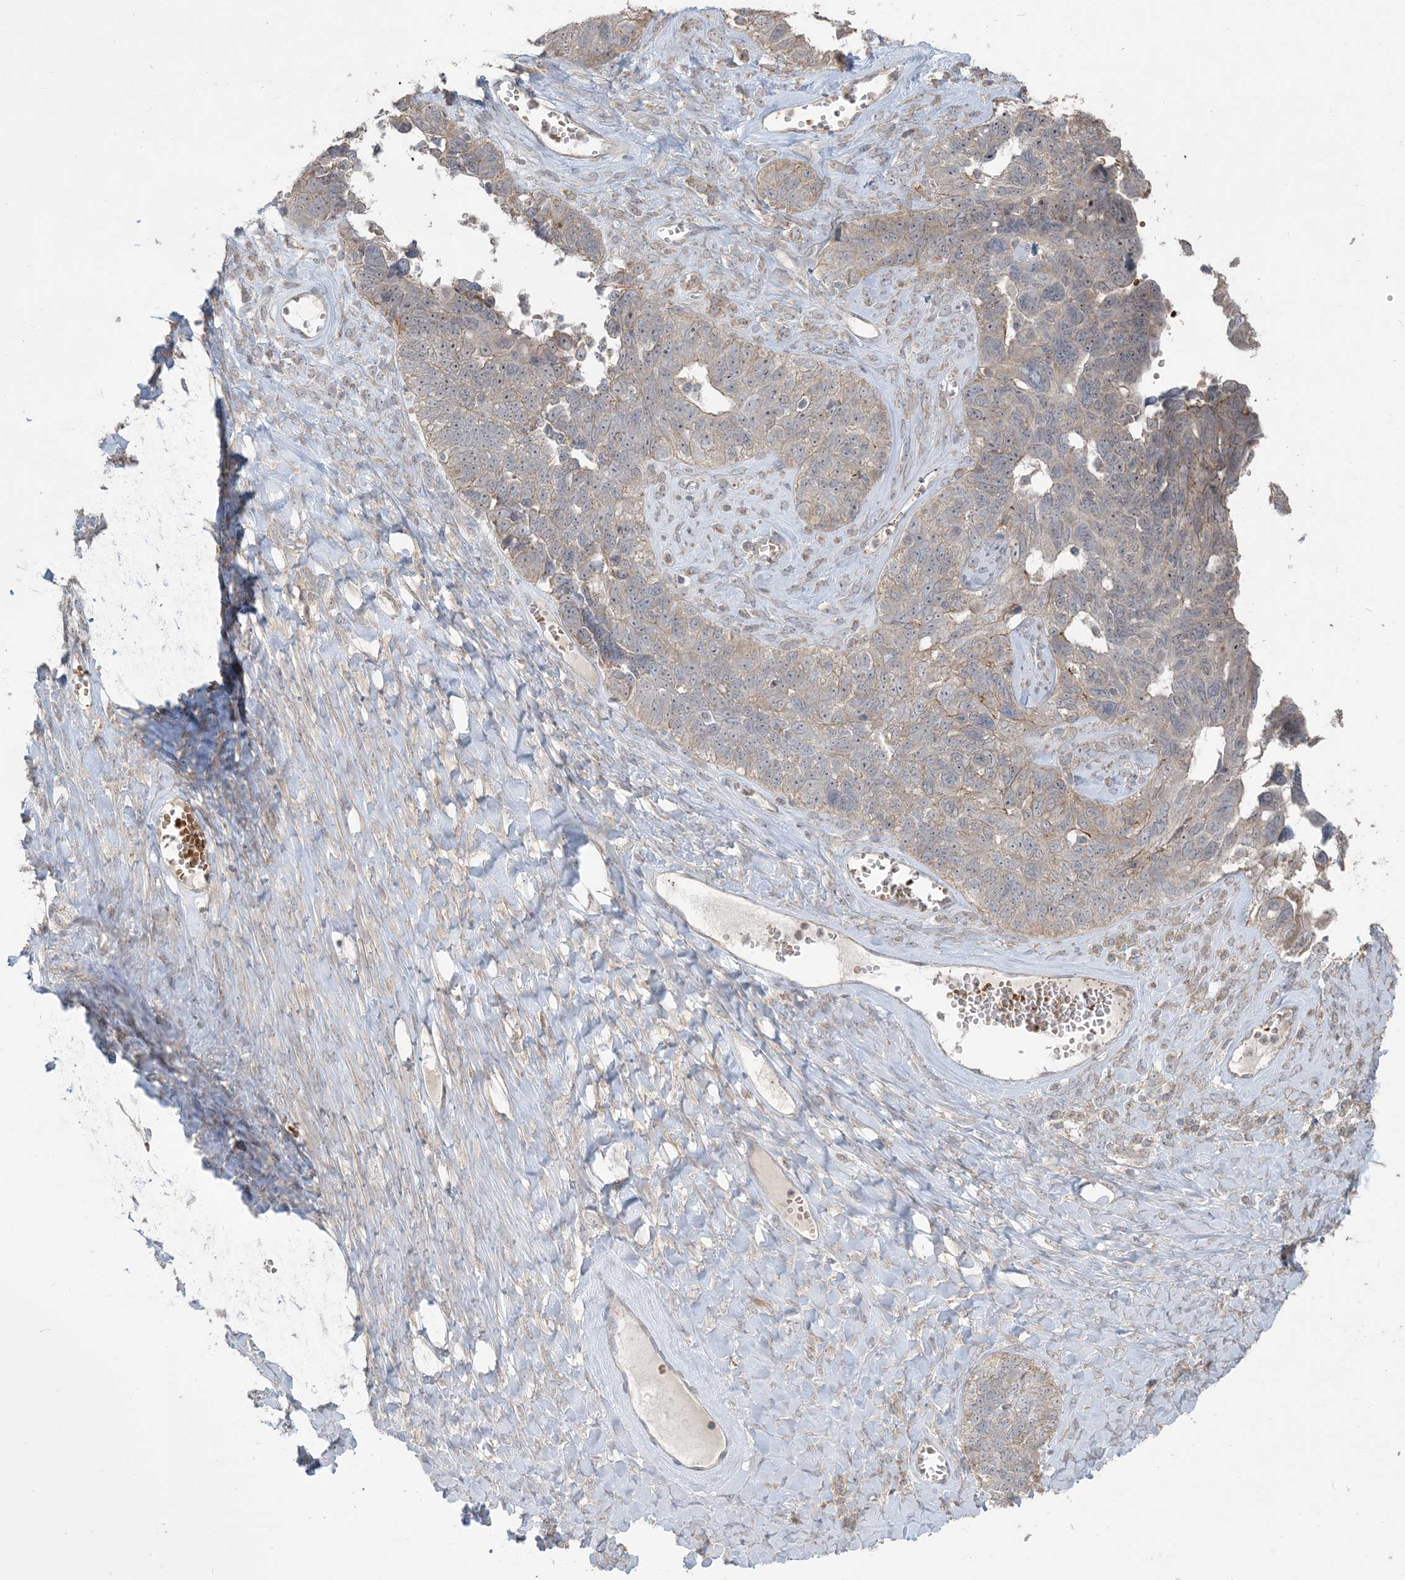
{"staining": {"intensity": "weak", "quantity": "<25%", "location": "nuclear"}, "tissue": "ovarian cancer", "cell_type": "Tumor cells", "image_type": "cancer", "snomed": [{"axis": "morphology", "description": "Cystadenocarcinoma, serous, NOS"}, {"axis": "topography", "description": "Ovary"}], "caption": "Immunohistochemical staining of ovarian serous cystadenocarcinoma reveals no significant staining in tumor cells.", "gene": "KLHL18", "patient": {"sex": "female", "age": 79}}